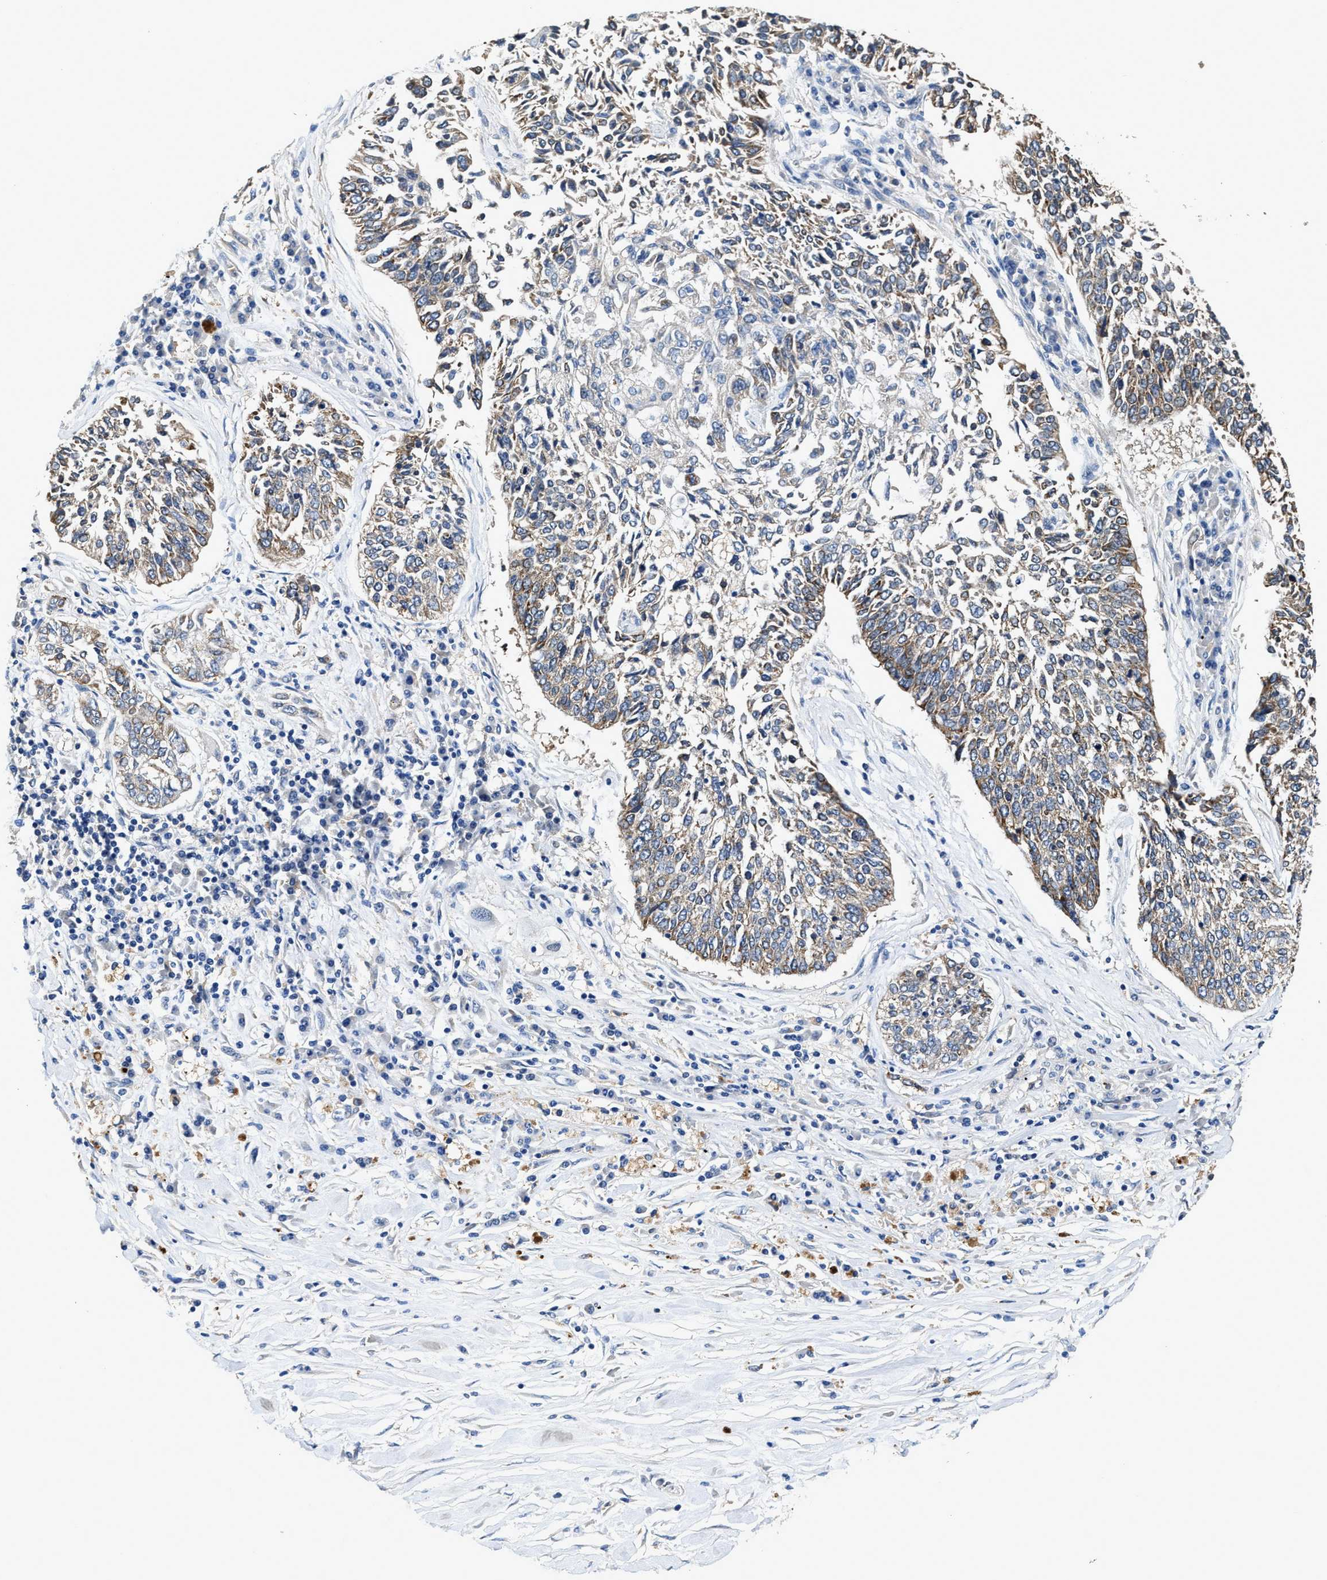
{"staining": {"intensity": "weak", "quantity": ">75%", "location": "cytoplasmic/membranous"}, "tissue": "lung cancer", "cell_type": "Tumor cells", "image_type": "cancer", "snomed": [{"axis": "morphology", "description": "Normal tissue, NOS"}, {"axis": "morphology", "description": "Squamous cell carcinoma, NOS"}, {"axis": "topography", "description": "Cartilage tissue"}, {"axis": "topography", "description": "Bronchus"}, {"axis": "topography", "description": "Lung"}], "caption": "A low amount of weak cytoplasmic/membranous staining is appreciated in about >75% of tumor cells in lung cancer (squamous cell carcinoma) tissue. (DAB = brown stain, brightfield microscopy at high magnification).", "gene": "PEG10", "patient": {"sex": "female", "age": 49}}